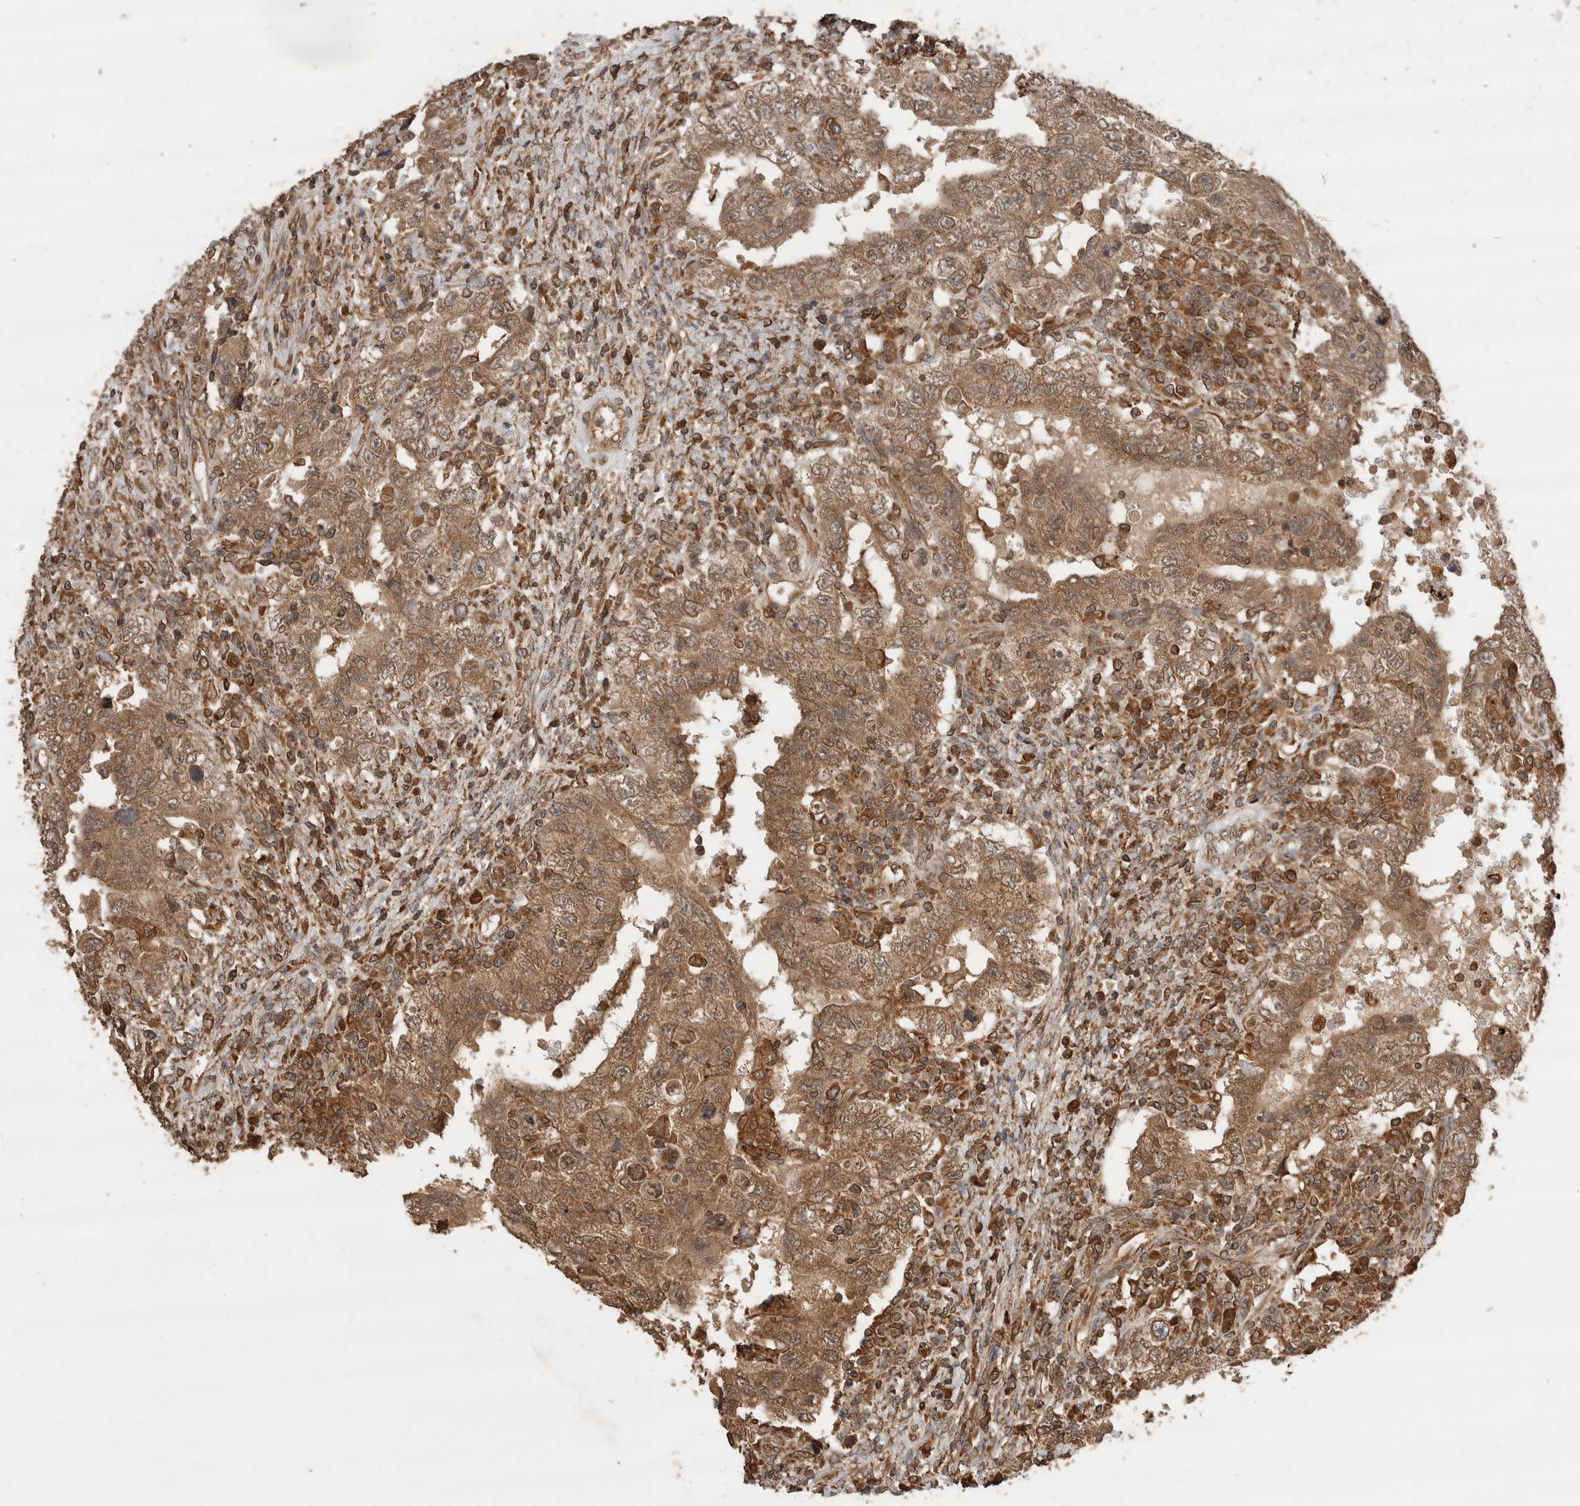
{"staining": {"intensity": "moderate", "quantity": ">75%", "location": "cytoplasmic/membranous"}, "tissue": "testis cancer", "cell_type": "Tumor cells", "image_type": "cancer", "snomed": [{"axis": "morphology", "description": "Carcinoma, Embryonal, NOS"}, {"axis": "topography", "description": "Testis"}], "caption": "Testis cancer (embryonal carcinoma) stained with a brown dye demonstrates moderate cytoplasmic/membranous positive expression in approximately >75% of tumor cells.", "gene": "OTUD7B", "patient": {"sex": "male", "age": 26}}